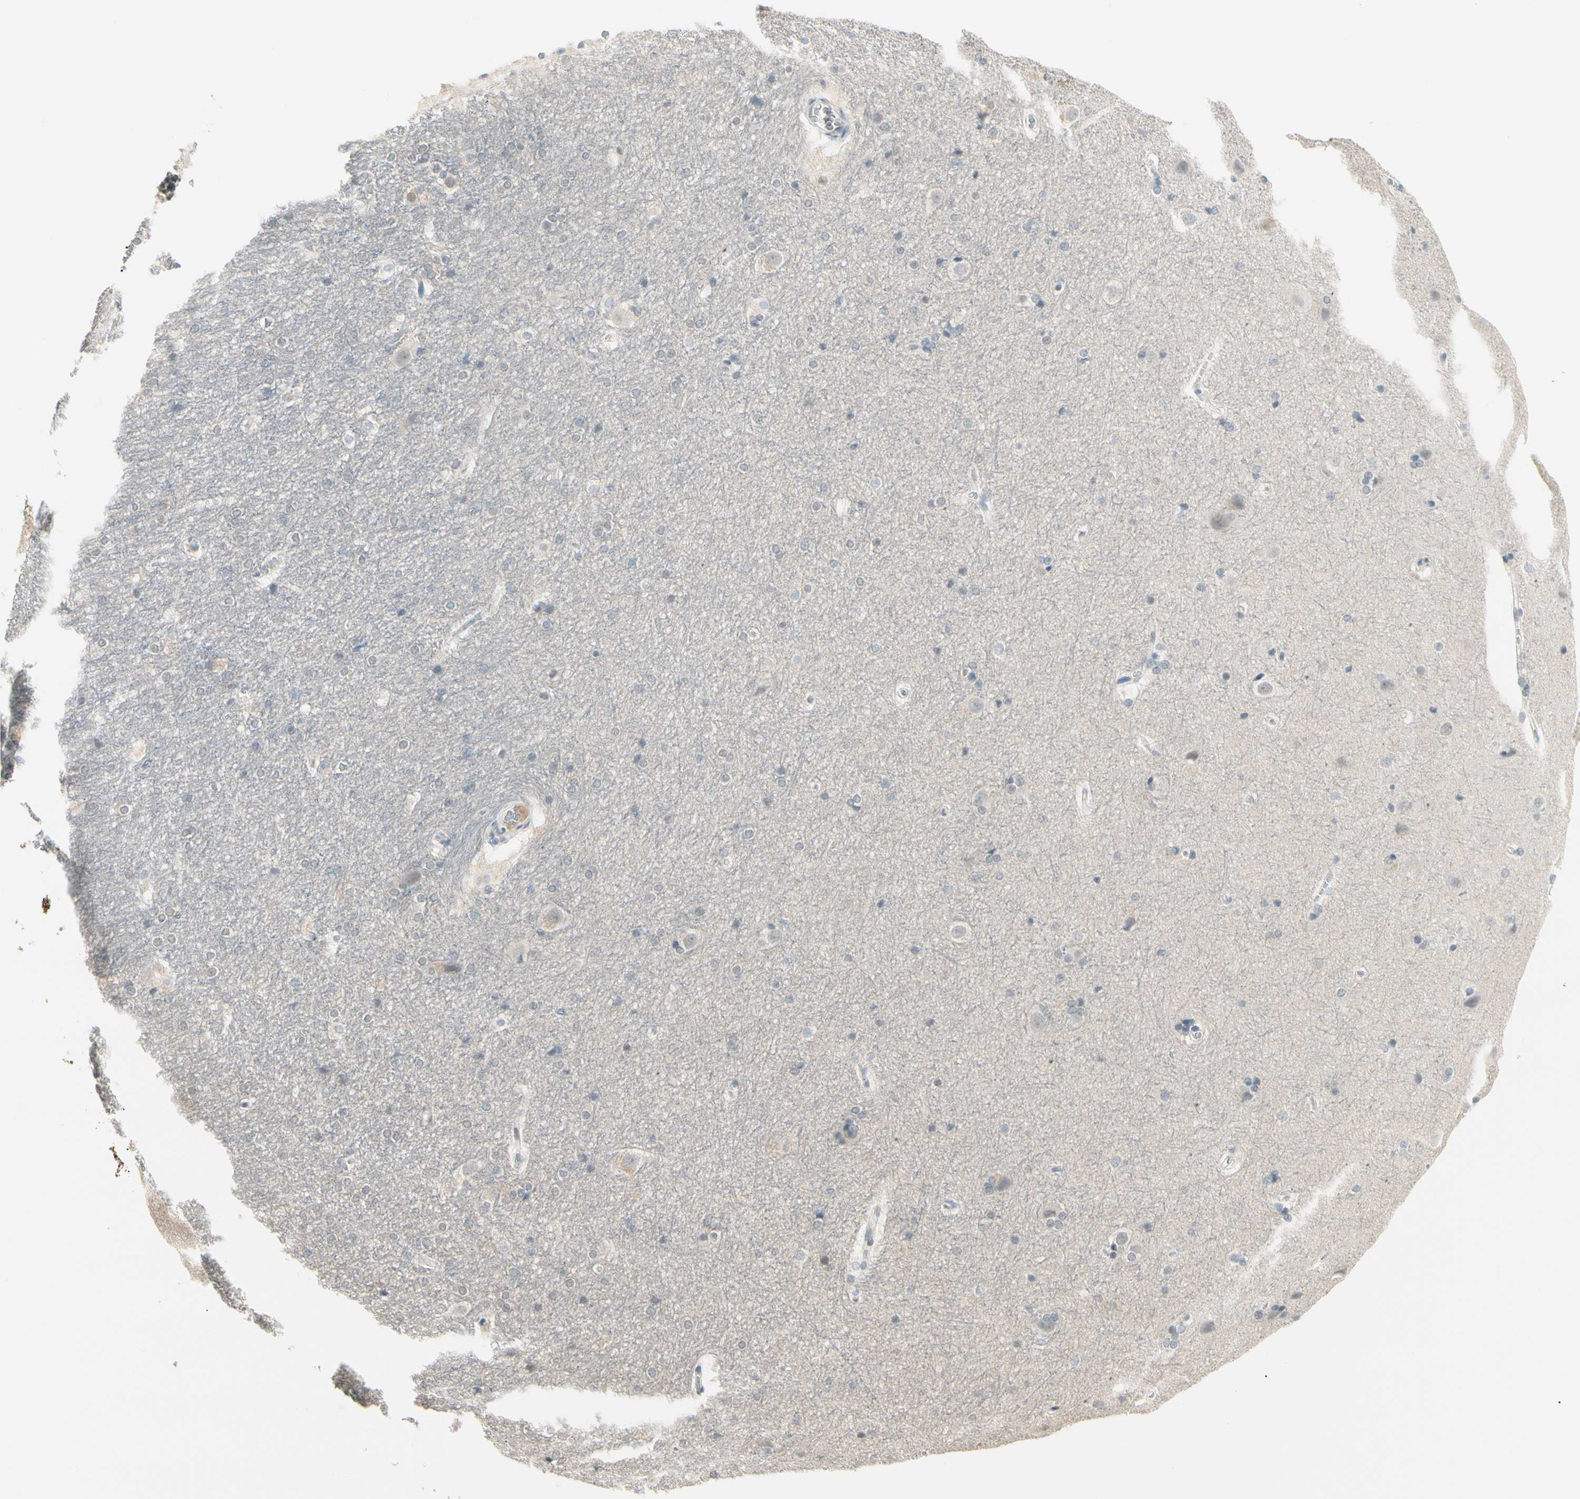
{"staining": {"intensity": "weak", "quantity": "<25%", "location": "nuclear"}, "tissue": "hippocampus", "cell_type": "Glial cells", "image_type": "normal", "snomed": [{"axis": "morphology", "description": "Normal tissue, NOS"}, {"axis": "topography", "description": "Hippocampus"}], "caption": "Photomicrograph shows no protein positivity in glial cells of unremarkable hippocampus. (DAB (3,3'-diaminobenzidine) IHC, high magnification).", "gene": "ASPN", "patient": {"sex": "female", "age": 19}}